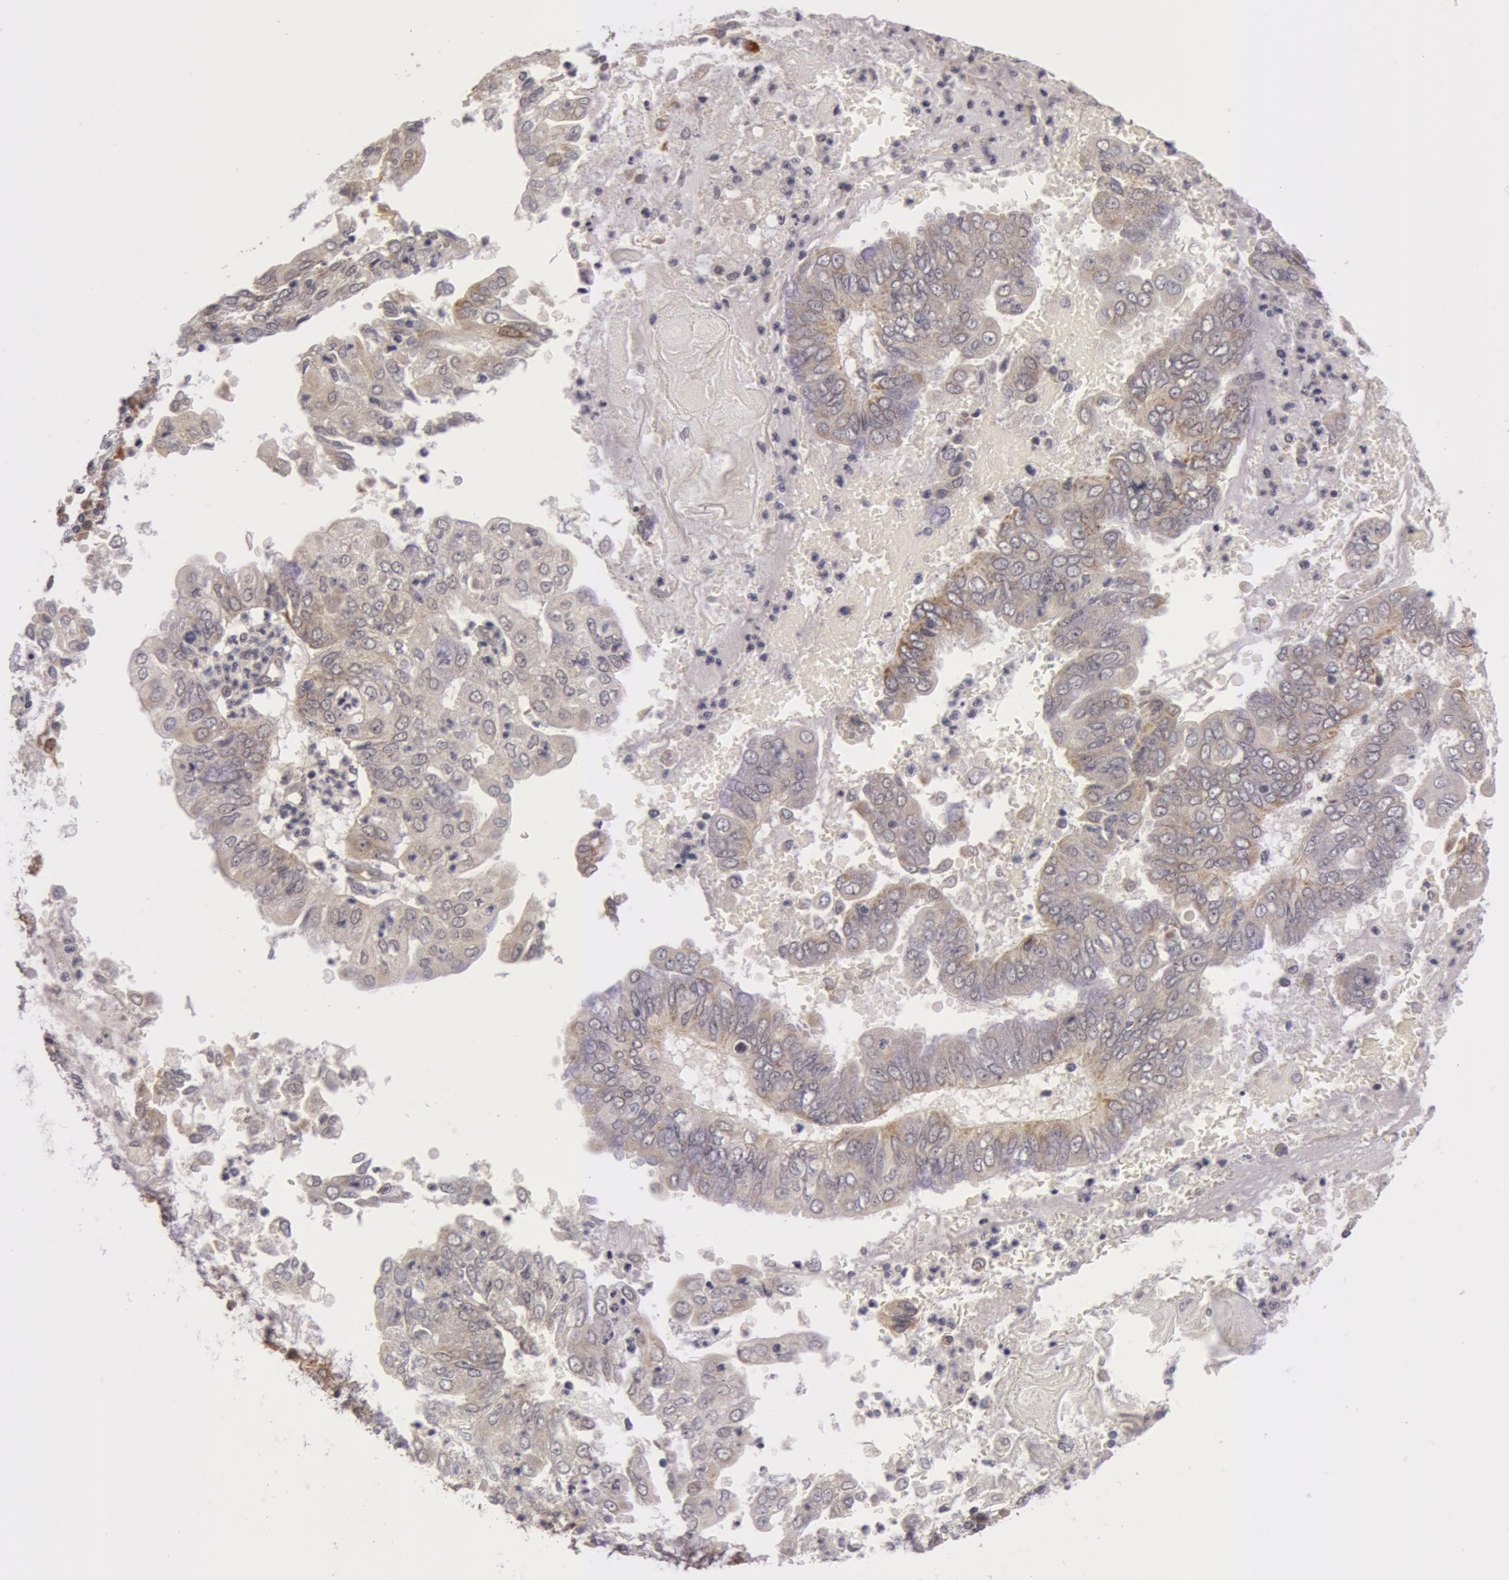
{"staining": {"intensity": "moderate", "quantity": "<25%", "location": "cytoplasmic/membranous"}, "tissue": "endometrial cancer", "cell_type": "Tumor cells", "image_type": "cancer", "snomed": [{"axis": "morphology", "description": "Adenocarcinoma, NOS"}, {"axis": "topography", "description": "Endometrium"}], "caption": "Endometrial cancer was stained to show a protein in brown. There is low levels of moderate cytoplasmic/membranous positivity in approximately <25% of tumor cells.", "gene": "SYTL4", "patient": {"sex": "female", "age": 79}}